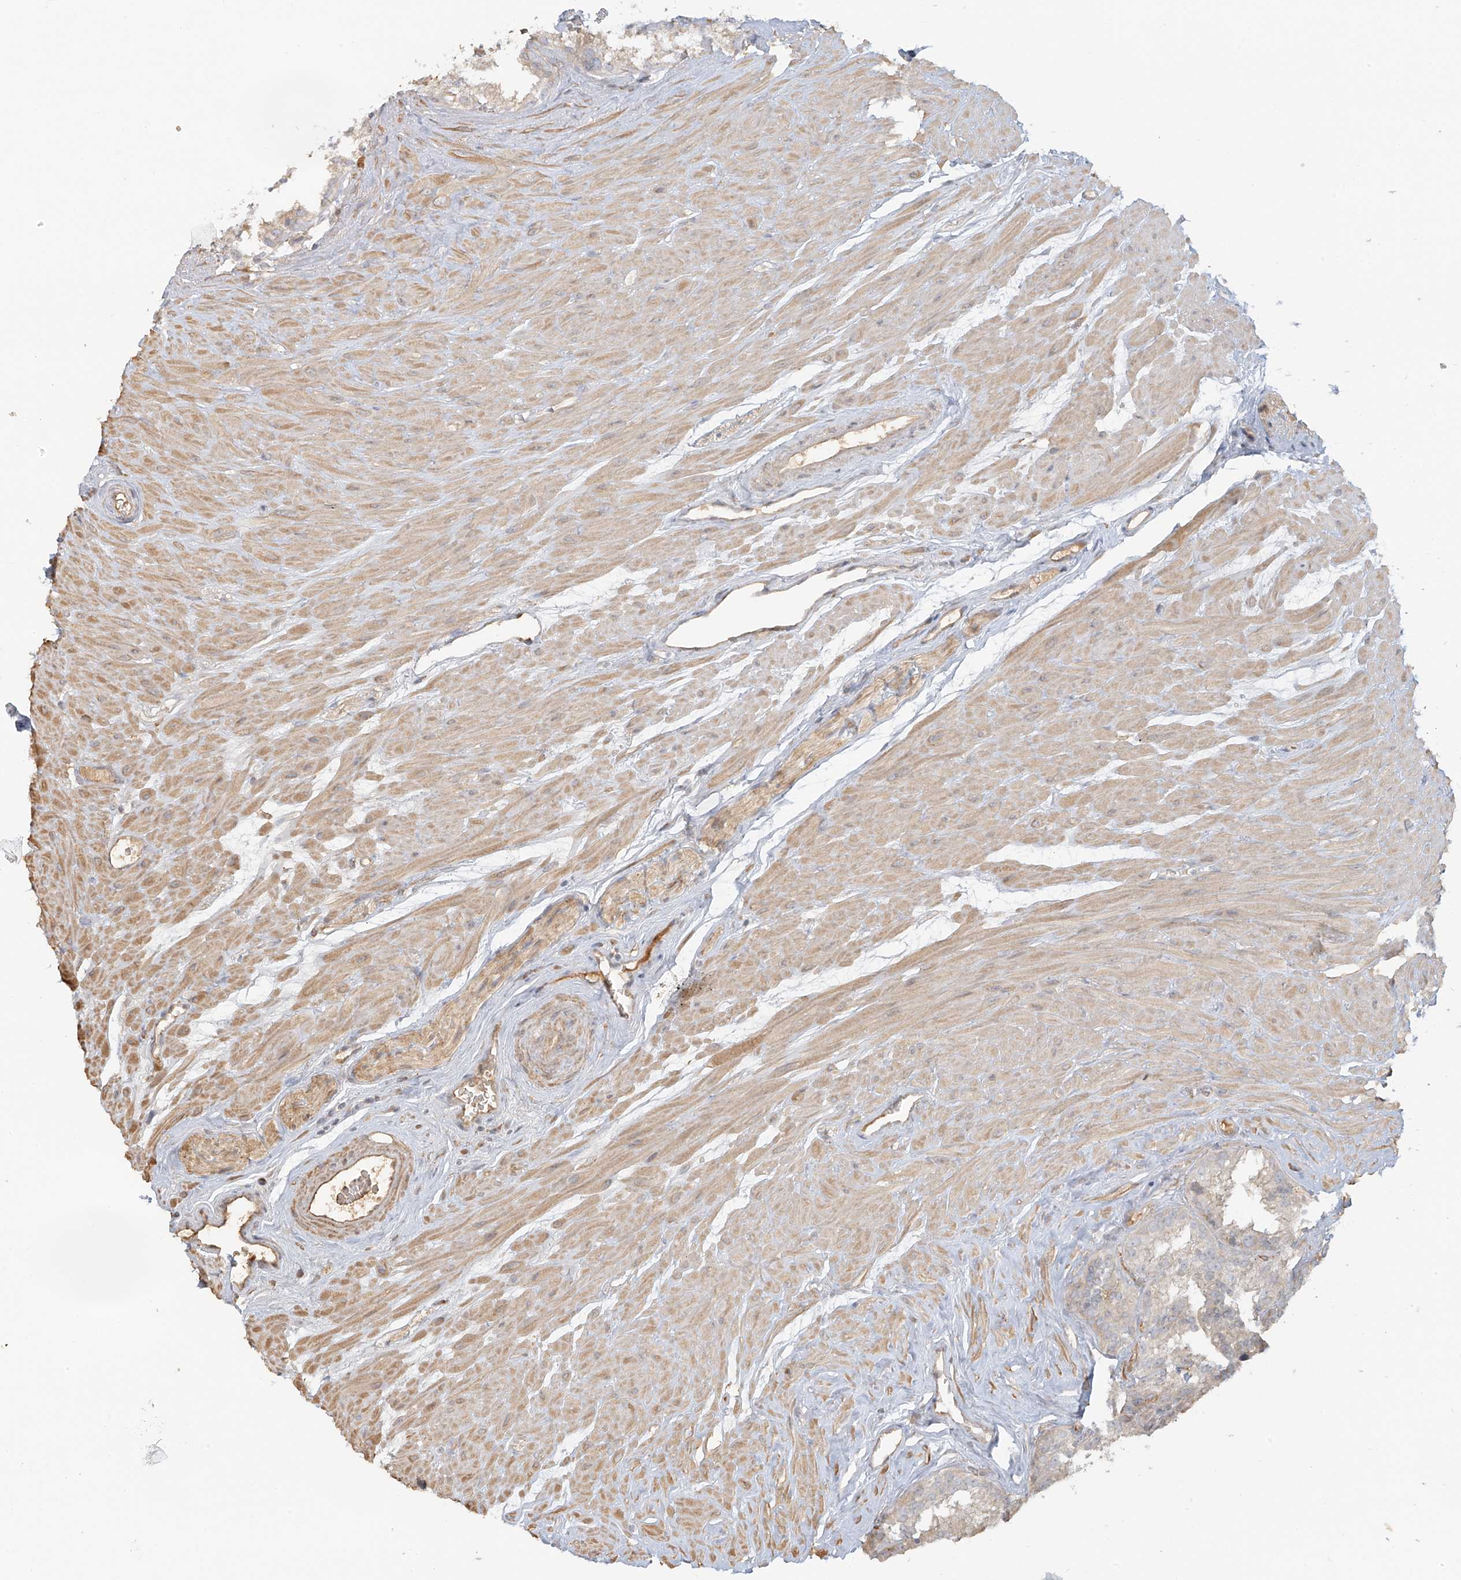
{"staining": {"intensity": "weak", "quantity": ">75%", "location": "cytoplasmic/membranous"}, "tissue": "seminal vesicle", "cell_type": "Glandular cells", "image_type": "normal", "snomed": [{"axis": "morphology", "description": "Normal tissue, NOS"}, {"axis": "topography", "description": "Prostate"}, {"axis": "topography", "description": "Seminal veicle"}], "caption": "Immunohistochemical staining of benign human seminal vesicle reveals >75% levels of weak cytoplasmic/membranous protein staining in approximately >75% of glandular cells.", "gene": "UPK1B", "patient": {"sex": "male", "age": 59}}